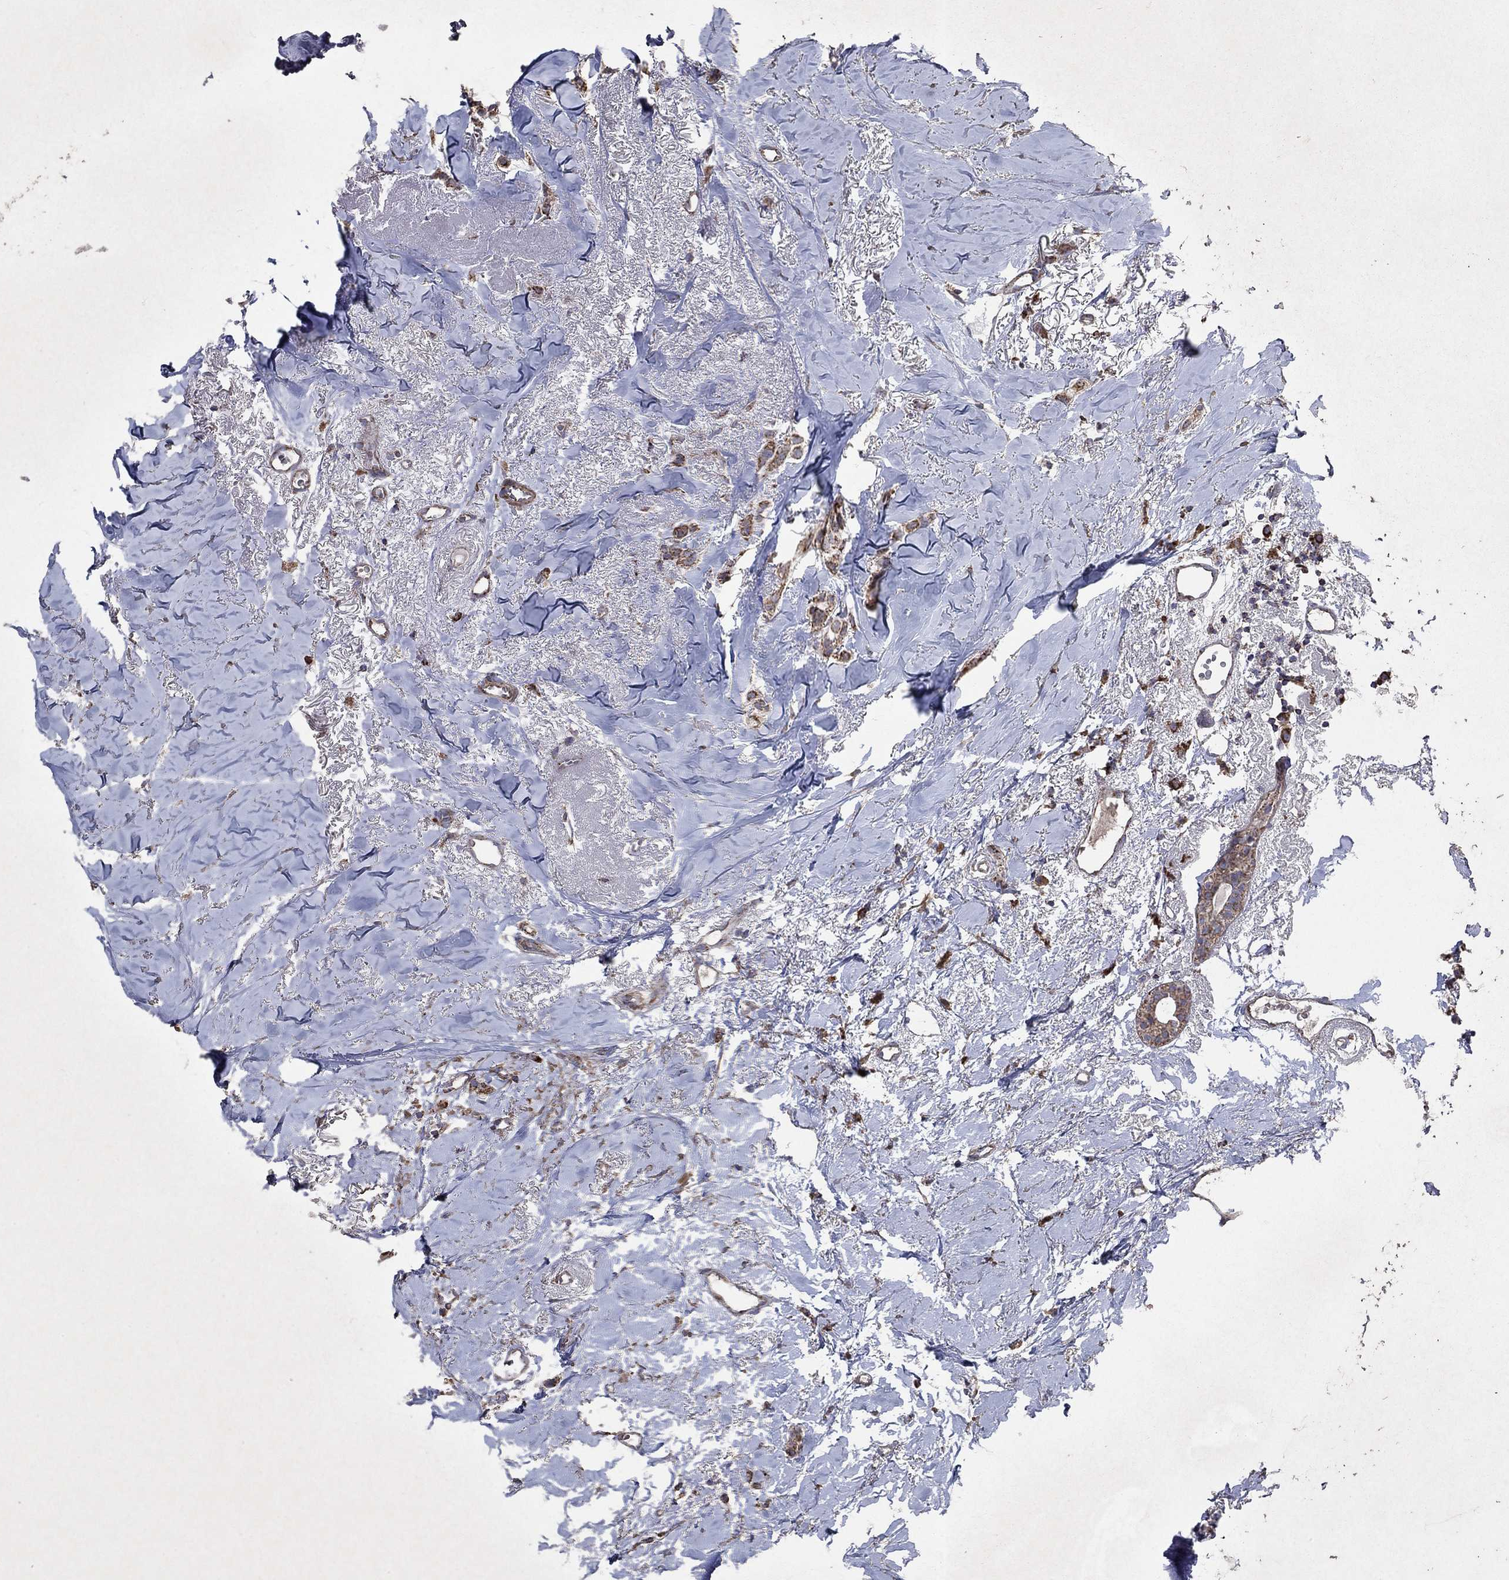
{"staining": {"intensity": "strong", "quantity": ">75%", "location": "cytoplasmic/membranous"}, "tissue": "breast cancer", "cell_type": "Tumor cells", "image_type": "cancer", "snomed": [{"axis": "morphology", "description": "Duct carcinoma"}, {"axis": "topography", "description": "Breast"}], "caption": "Immunohistochemical staining of infiltrating ductal carcinoma (breast) shows high levels of strong cytoplasmic/membranous protein expression in approximately >75% of tumor cells. Immunohistochemistry stains the protein of interest in brown and the nuclei are stained blue.", "gene": "NCEH1", "patient": {"sex": "female", "age": 85}}